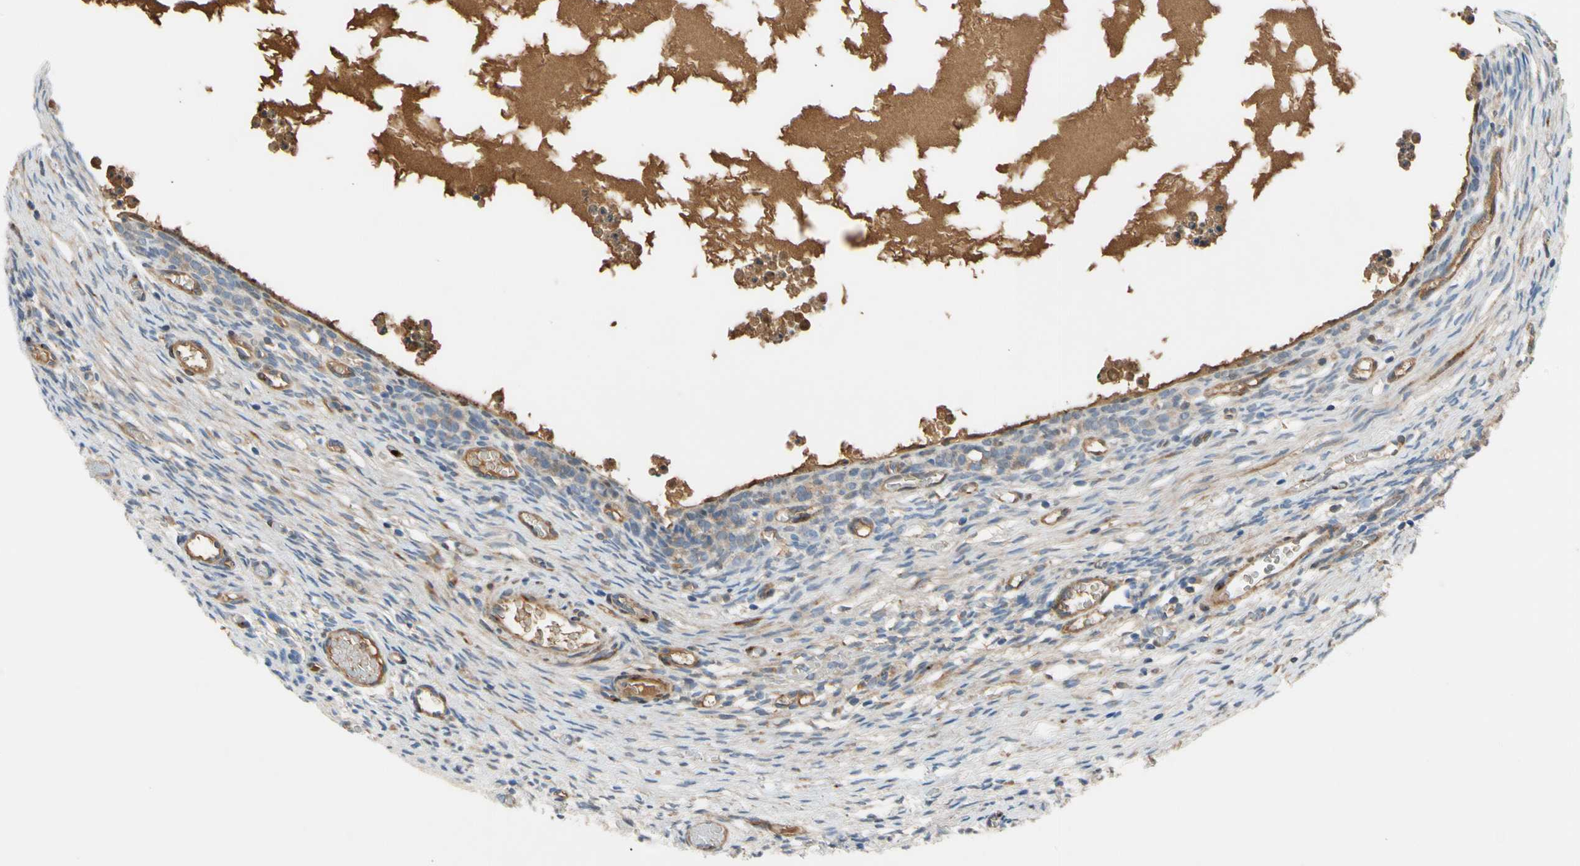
{"staining": {"intensity": "moderate", "quantity": ">75%", "location": "cytoplasmic/membranous"}, "tissue": "ovary", "cell_type": "Follicle cells", "image_type": "normal", "snomed": [{"axis": "morphology", "description": "Normal tissue, NOS"}, {"axis": "topography", "description": "Ovary"}], "caption": "IHC (DAB) staining of unremarkable human ovary reveals moderate cytoplasmic/membranous protein expression in about >75% of follicle cells. (Brightfield microscopy of DAB IHC at high magnification).", "gene": "ENTREP3", "patient": {"sex": "female", "age": 35}}